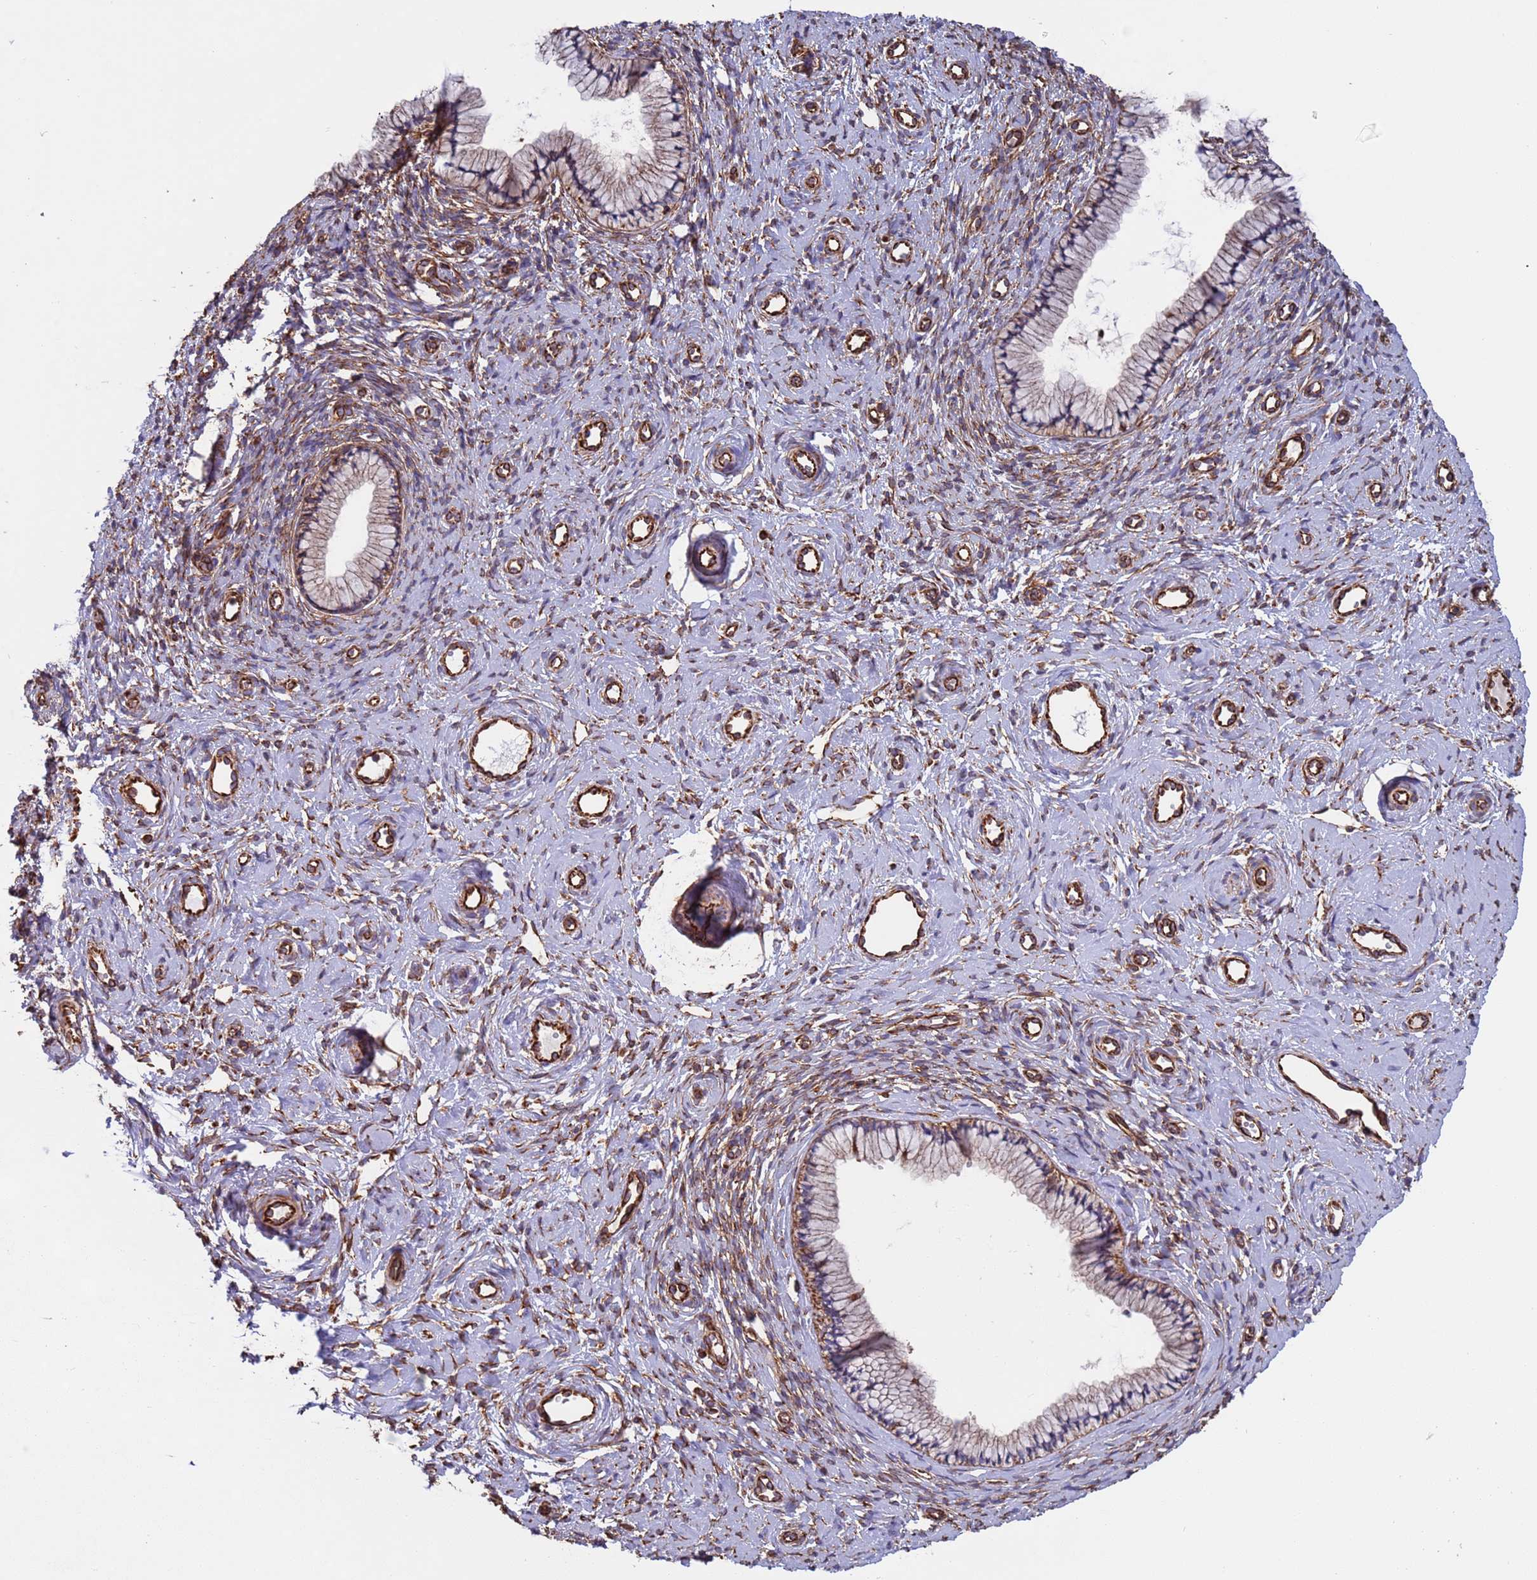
{"staining": {"intensity": "moderate", "quantity": "25%-75%", "location": "cytoplasmic/membranous"}, "tissue": "cervix", "cell_type": "Glandular cells", "image_type": "normal", "snomed": [{"axis": "morphology", "description": "Normal tissue, NOS"}, {"axis": "topography", "description": "Cervix"}], "caption": "Cervix stained with immunohistochemistry displays moderate cytoplasmic/membranous staining in approximately 25%-75% of glandular cells. The staining was performed using DAB (3,3'-diaminobenzidine) to visualize the protein expression in brown, while the nuclei were stained in blue with hematoxylin (Magnification: 20x).", "gene": "NUDT12", "patient": {"sex": "female", "age": 57}}